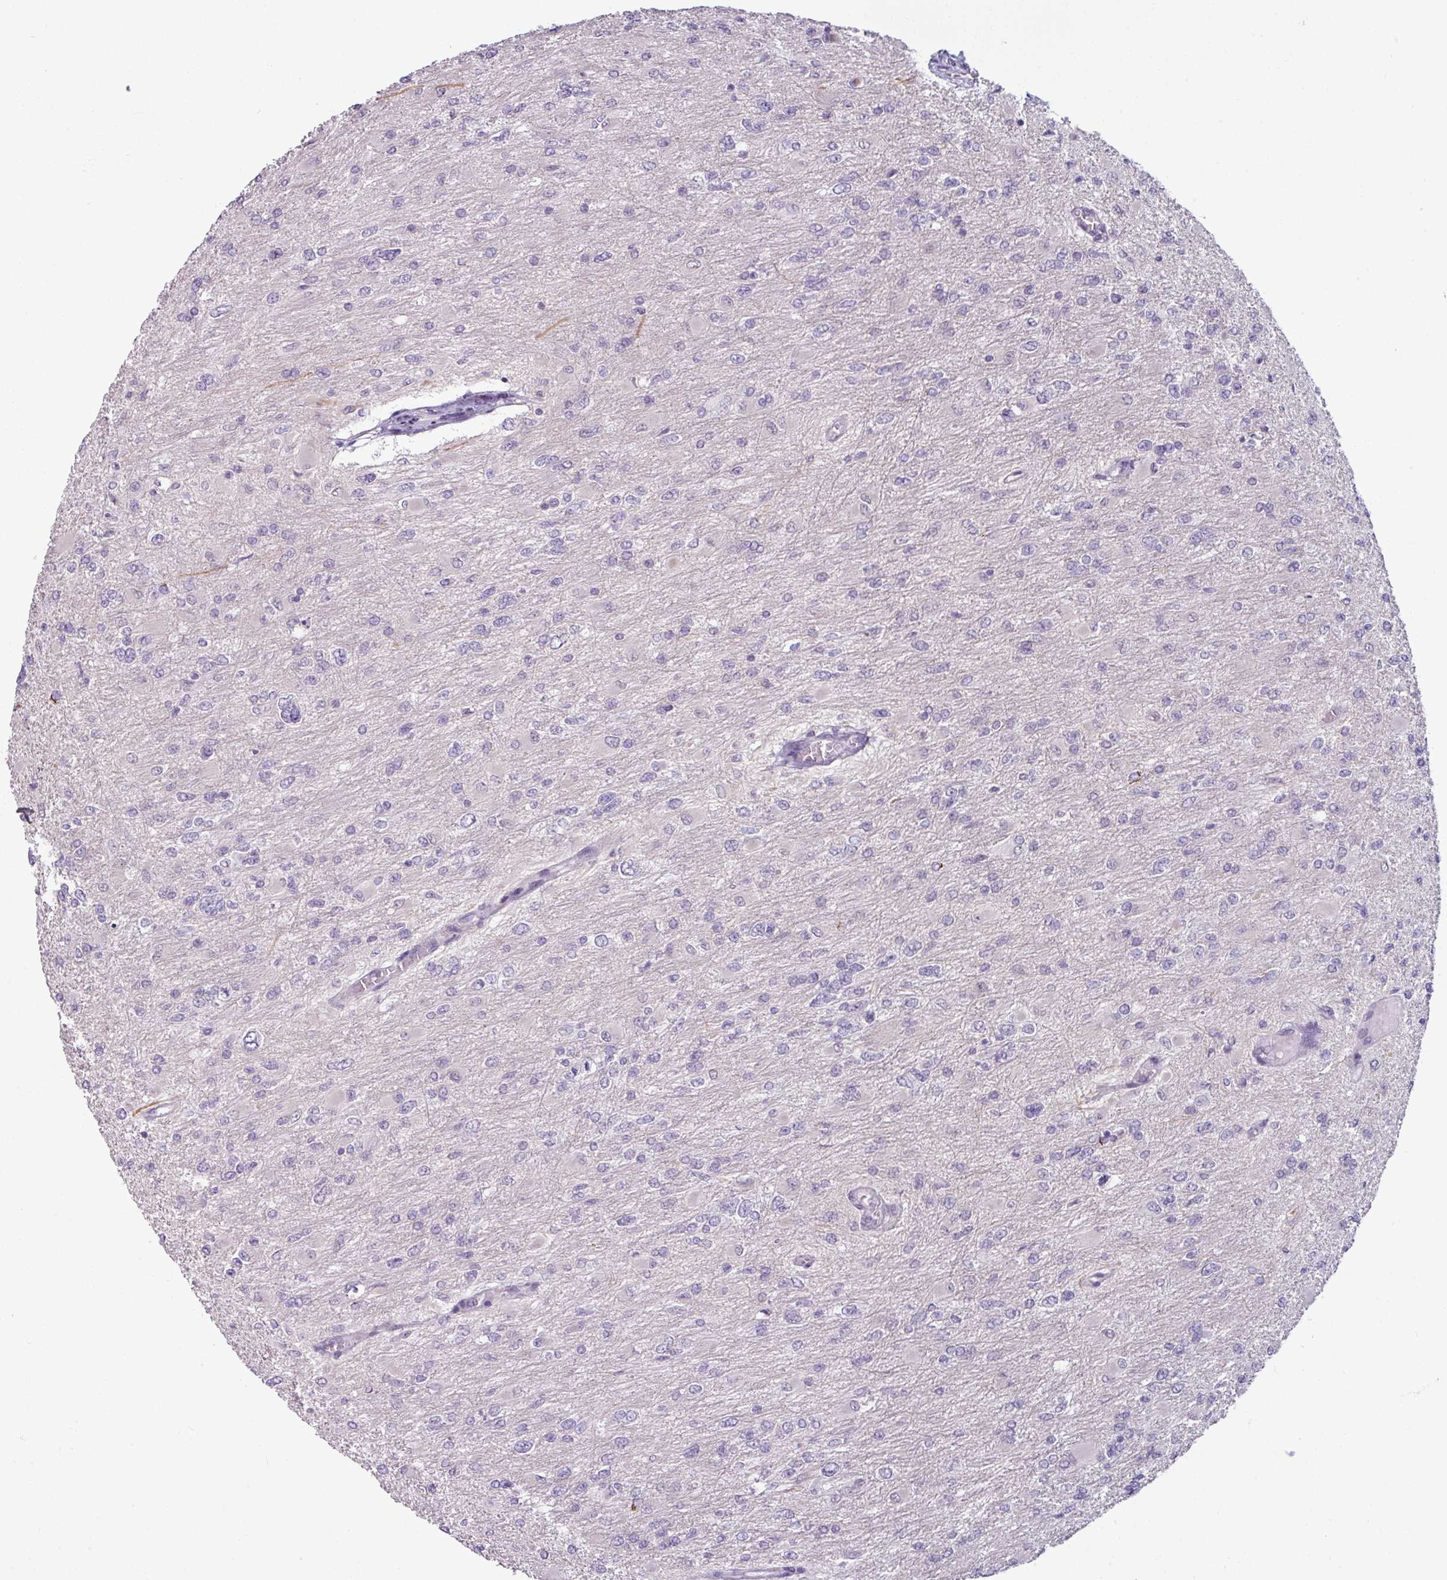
{"staining": {"intensity": "negative", "quantity": "none", "location": "none"}, "tissue": "glioma", "cell_type": "Tumor cells", "image_type": "cancer", "snomed": [{"axis": "morphology", "description": "Glioma, malignant, High grade"}, {"axis": "topography", "description": "Cerebral cortex"}], "caption": "Glioma was stained to show a protein in brown. There is no significant positivity in tumor cells. The staining was performed using DAB (3,3'-diaminobenzidine) to visualize the protein expression in brown, while the nuclei were stained in blue with hematoxylin (Magnification: 20x).", "gene": "UVSSA", "patient": {"sex": "female", "age": 36}}